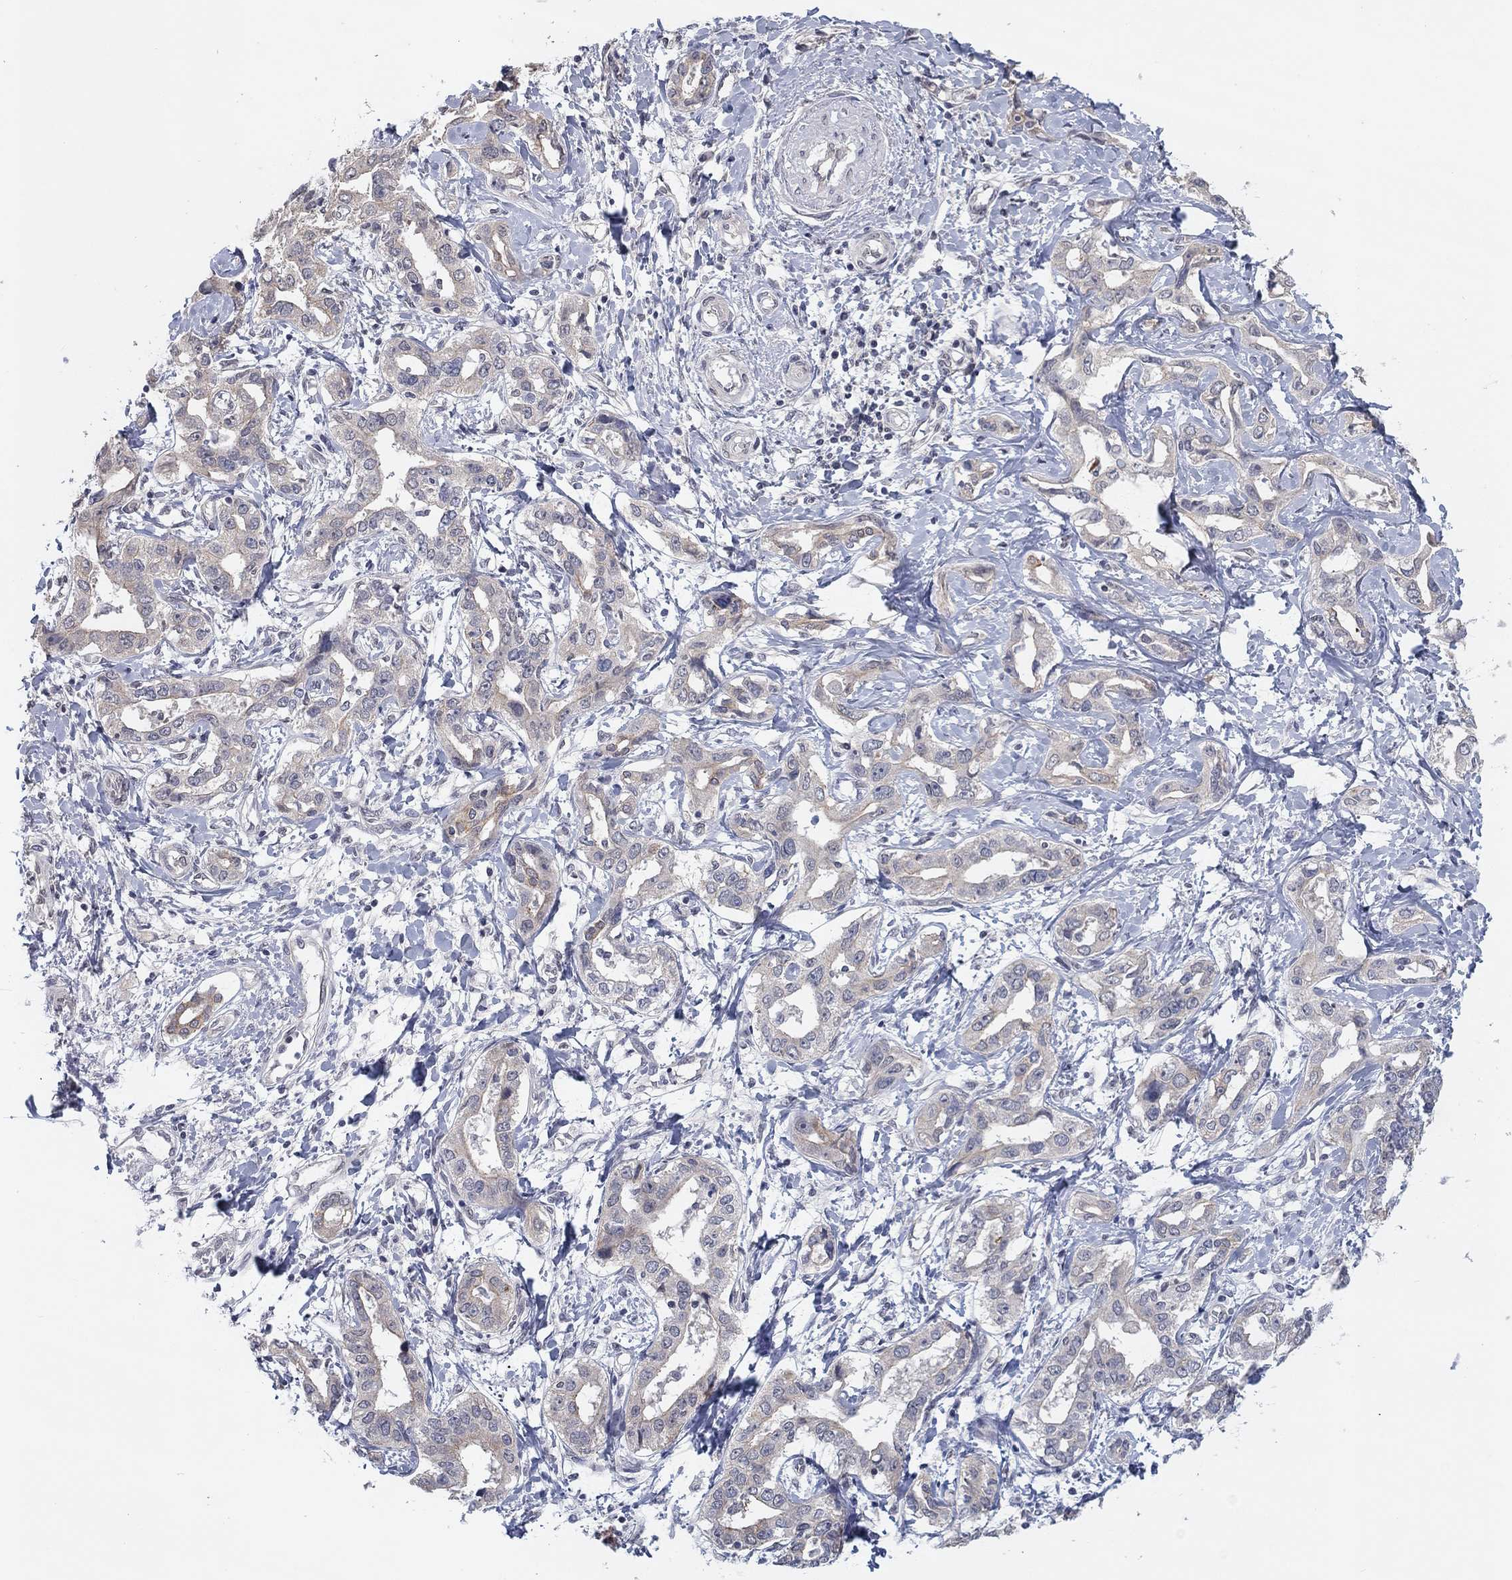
{"staining": {"intensity": "weak", "quantity": "<25%", "location": "cytoplasmic/membranous"}, "tissue": "liver cancer", "cell_type": "Tumor cells", "image_type": "cancer", "snomed": [{"axis": "morphology", "description": "Cholangiocarcinoma"}, {"axis": "topography", "description": "Liver"}], "caption": "Immunohistochemical staining of cholangiocarcinoma (liver) shows no significant expression in tumor cells.", "gene": "SLC22A2", "patient": {"sex": "male", "age": 59}}